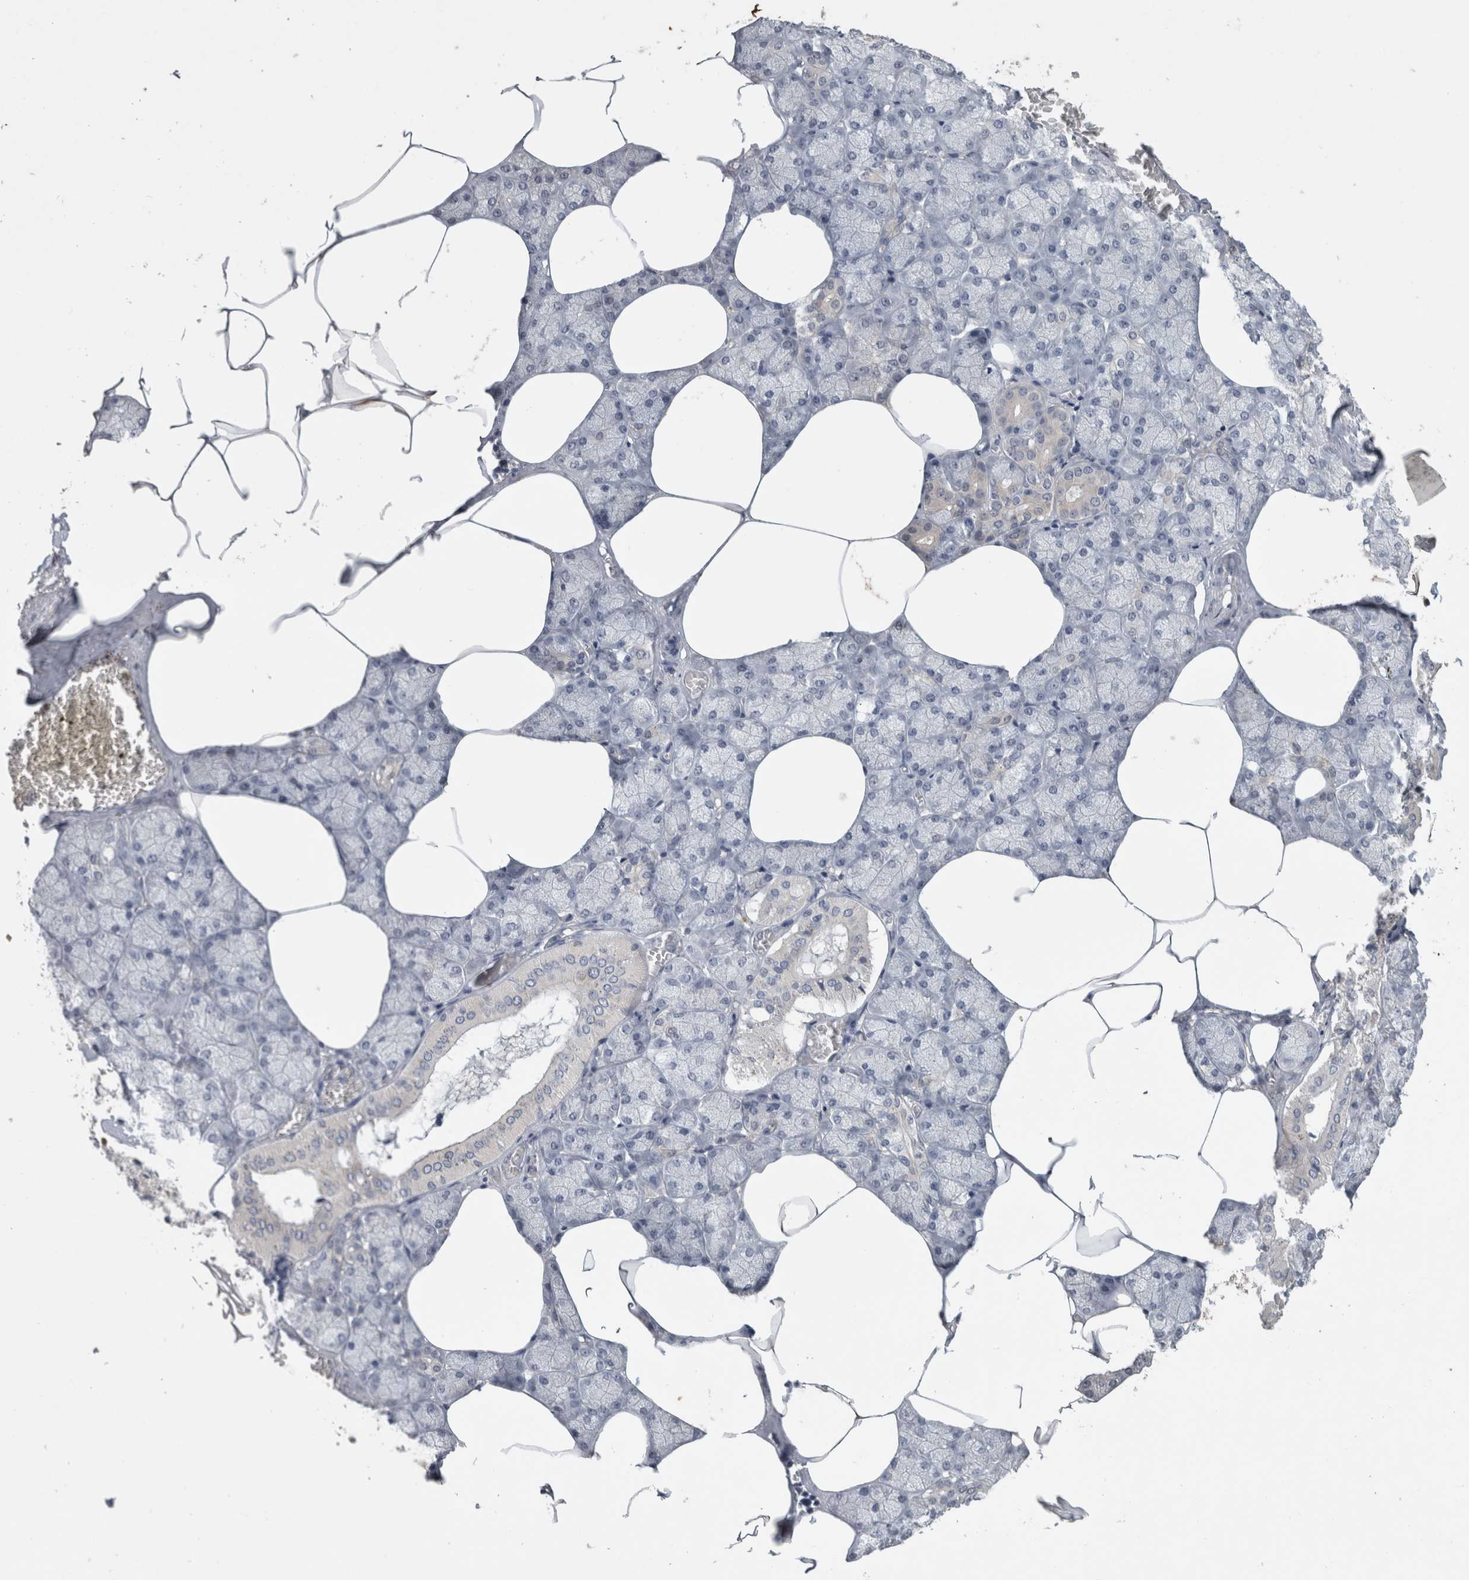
{"staining": {"intensity": "negative", "quantity": "none", "location": "none"}, "tissue": "salivary gland", "cell_type": "Glandular cells", "image_type": "normal", "snomed": [{"axis": "morphology", "description": "Normal tissue, NOS"}, {"axis": "topography", "description": "Salivary gland"}], "caption": "Immunohistochemistry (IHC) of unremarkable human salivary gland demonstrates no expression in glandular cells.", "gene": "SLC22A11", "patient": {"sex": "male", "age": 62}}